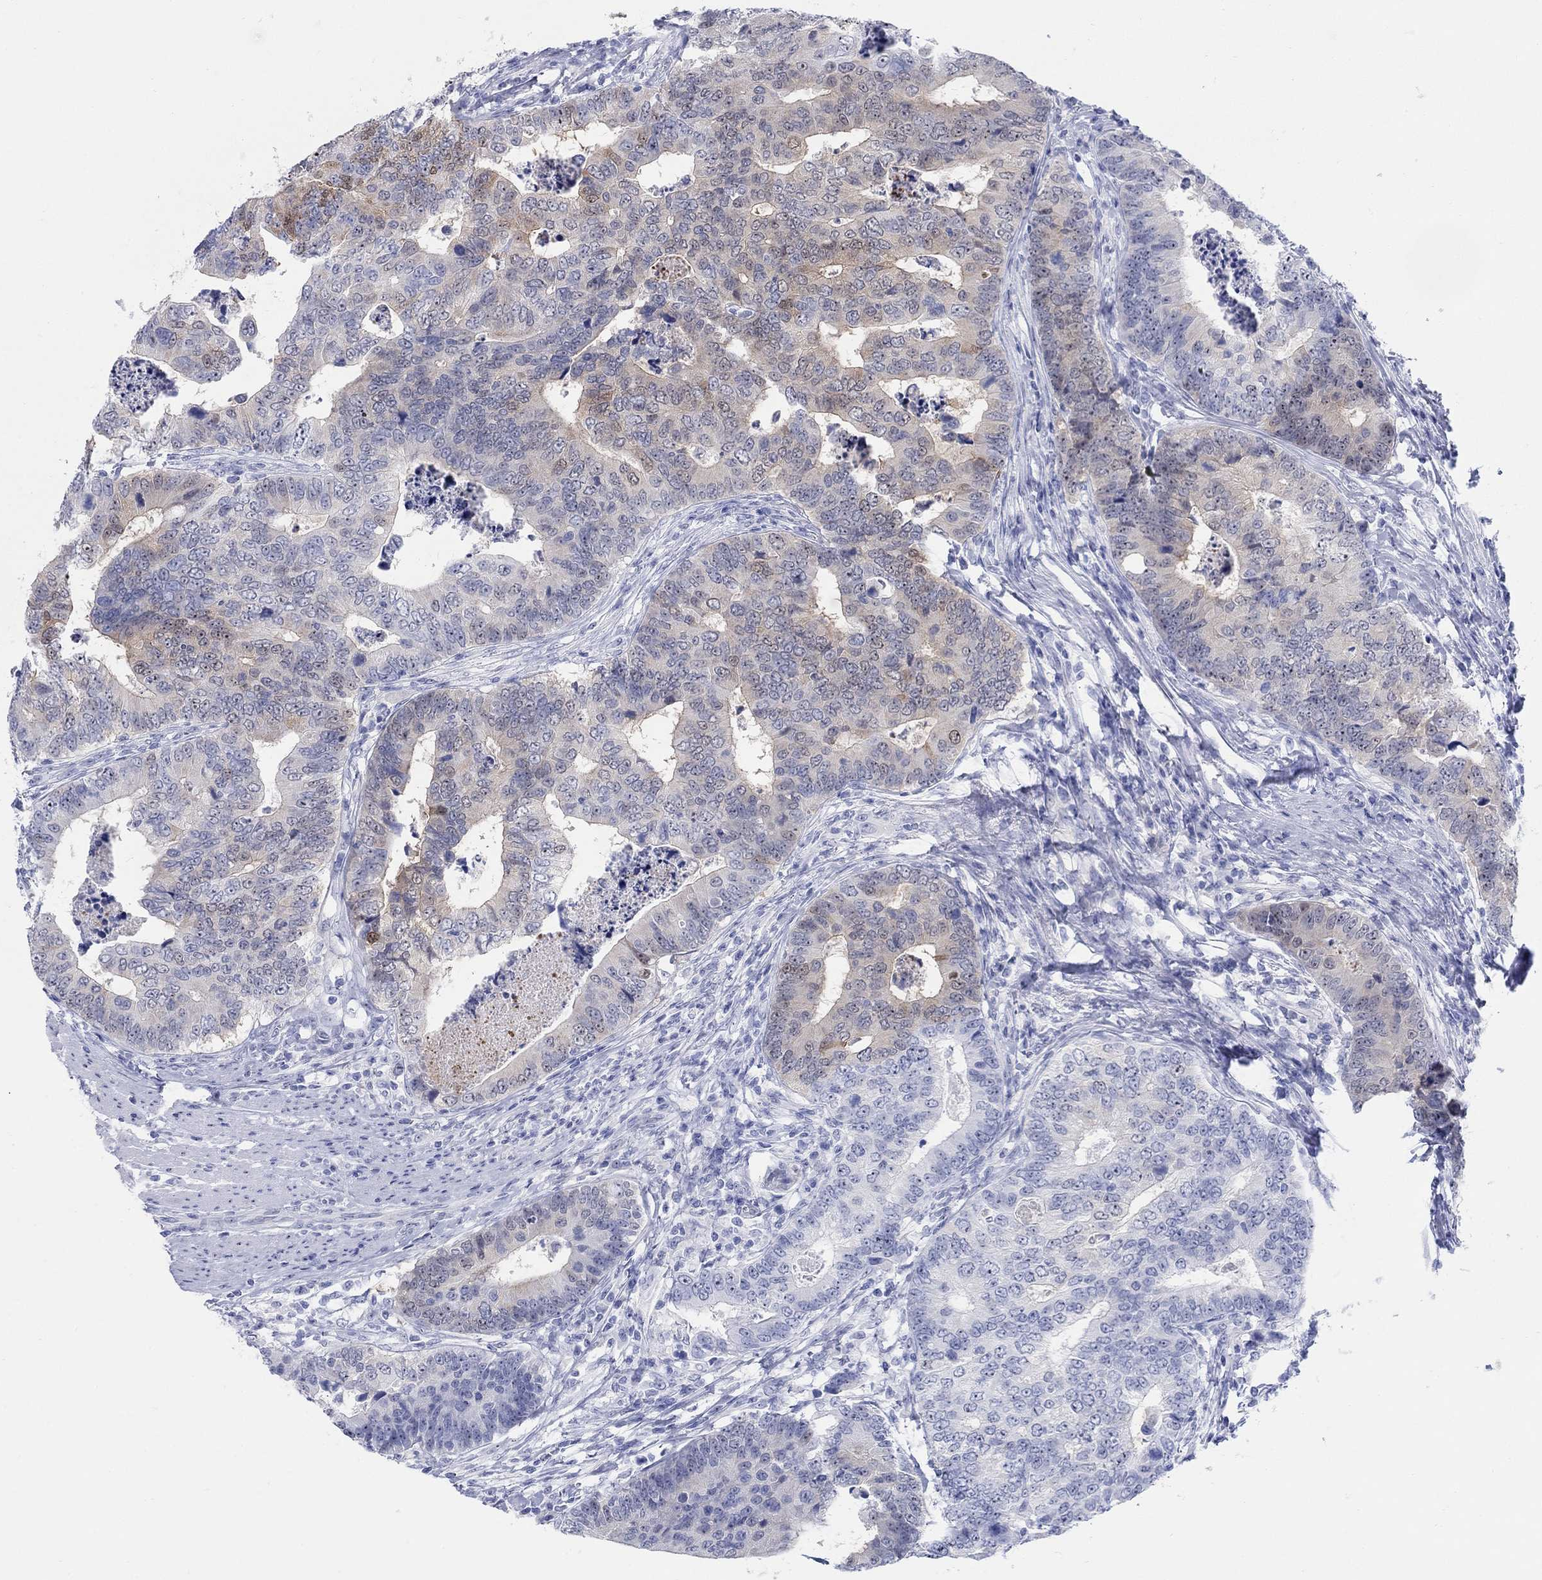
{"staining": {"intensity": "weak", "quantity": "<25%", "location": "cytoplasmic/membranous"}, "tissue": "colorectal cancer", "cell_type": "Tumor cells", "image_type": "cancer", "snomed": [{"axis": "morphology", "description": "Adenocarcinoma, NOS"}, {"axis": "topography", "description": "Colon"}], "caption": "Immunohistochemical staining of human colorectal cancer (adenocarcinoma) reveals no significant expression in tumor cells.", "gene": "AKR1C2", "patient": {"sex": "female", "age": 72}}